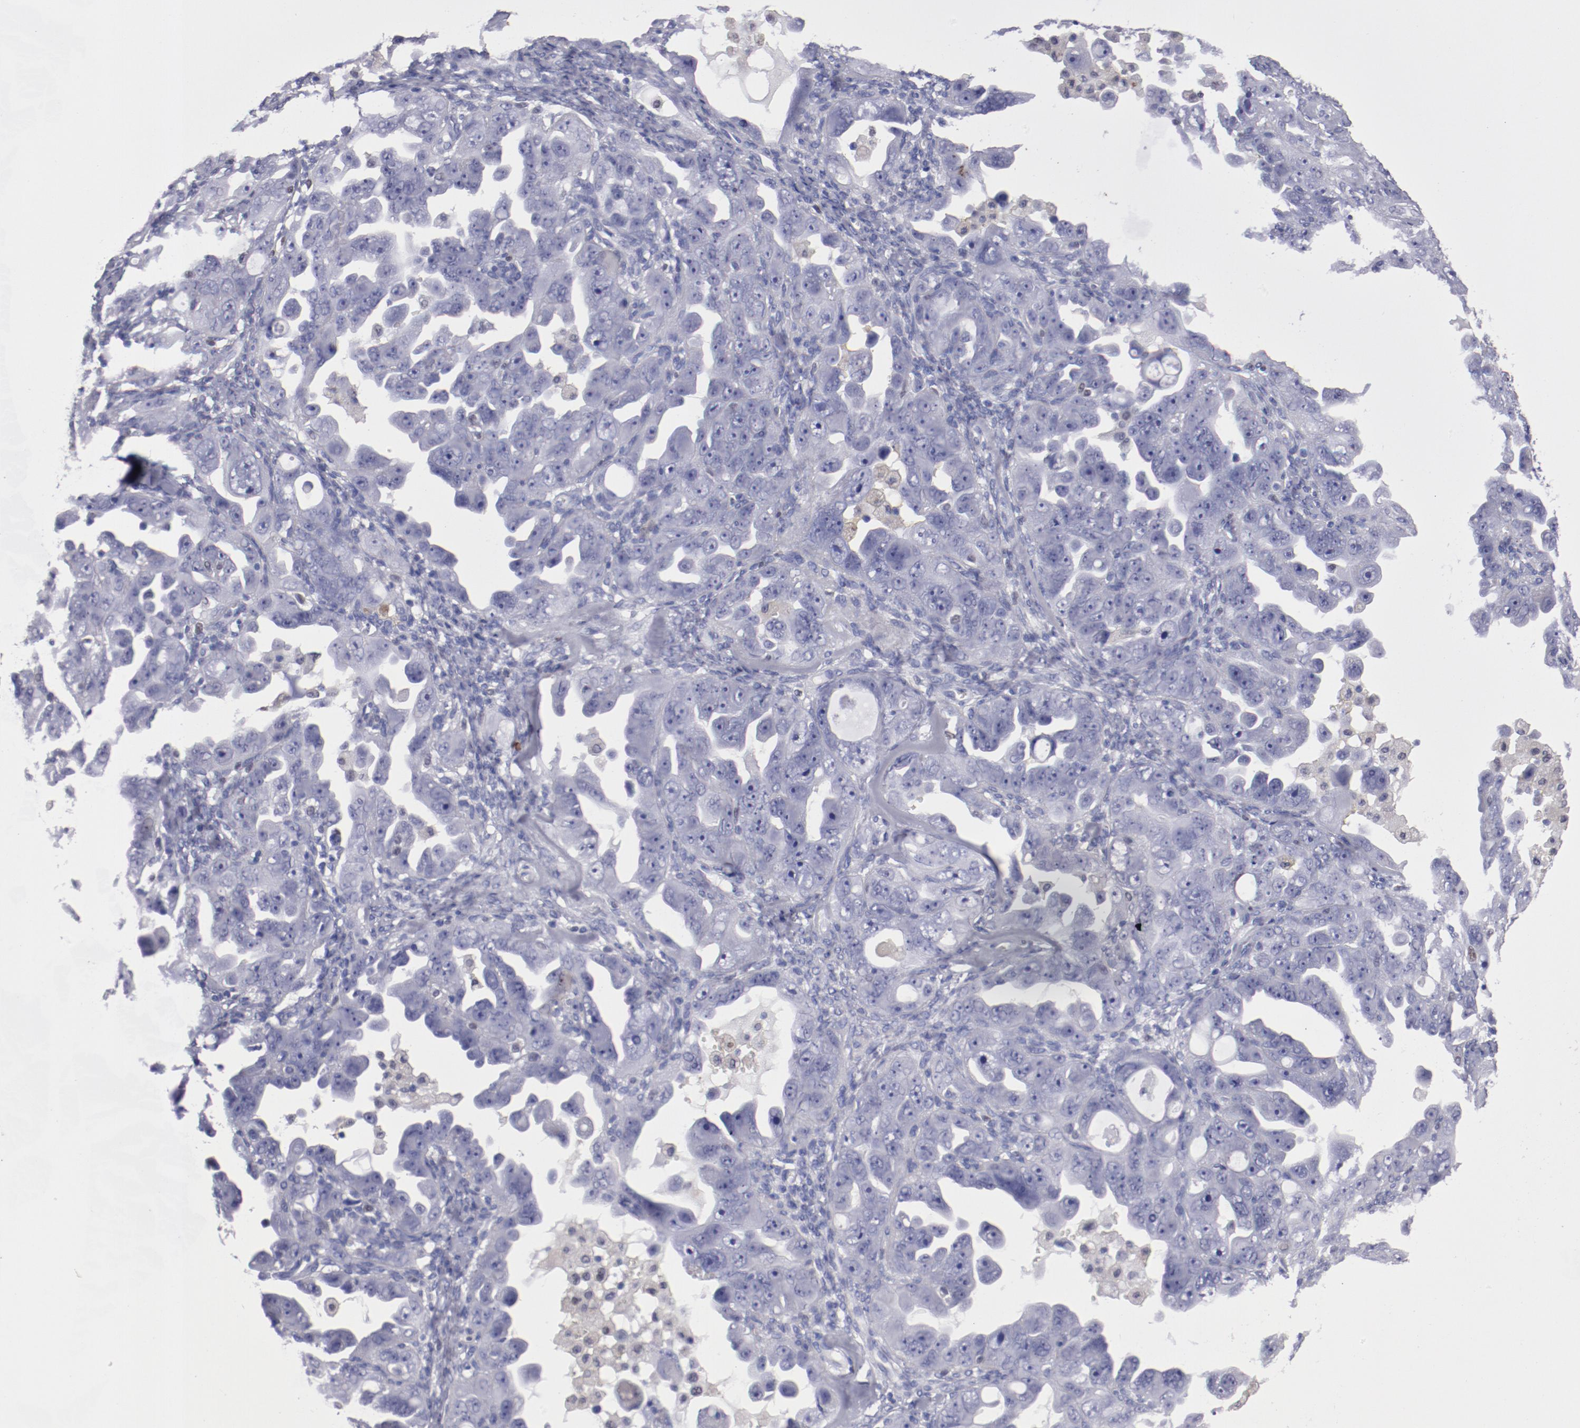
{"staining": {"intensity": "weak", "quantity": "<25%", "location": "cytoplasmic/membranous"}, "tissue": "ovarian cancer", "cell_type": "Tumor cells", "image_type": "cancer", "snomed": [{"axis": "morphology", "description": "Cystadenocarcinoma, serous, NOS"}, {"axis": "topography", "description": "Ovary"}], "caption": "DAB (3,3'-diaminobenzidine) immunohistochemical staining of ovarian cancer (serous cystadenocarcinoma) shows no significant positivity in tumor cells.", "gene": "IRF8", "patient": {"sex": "female", "age": 66}}